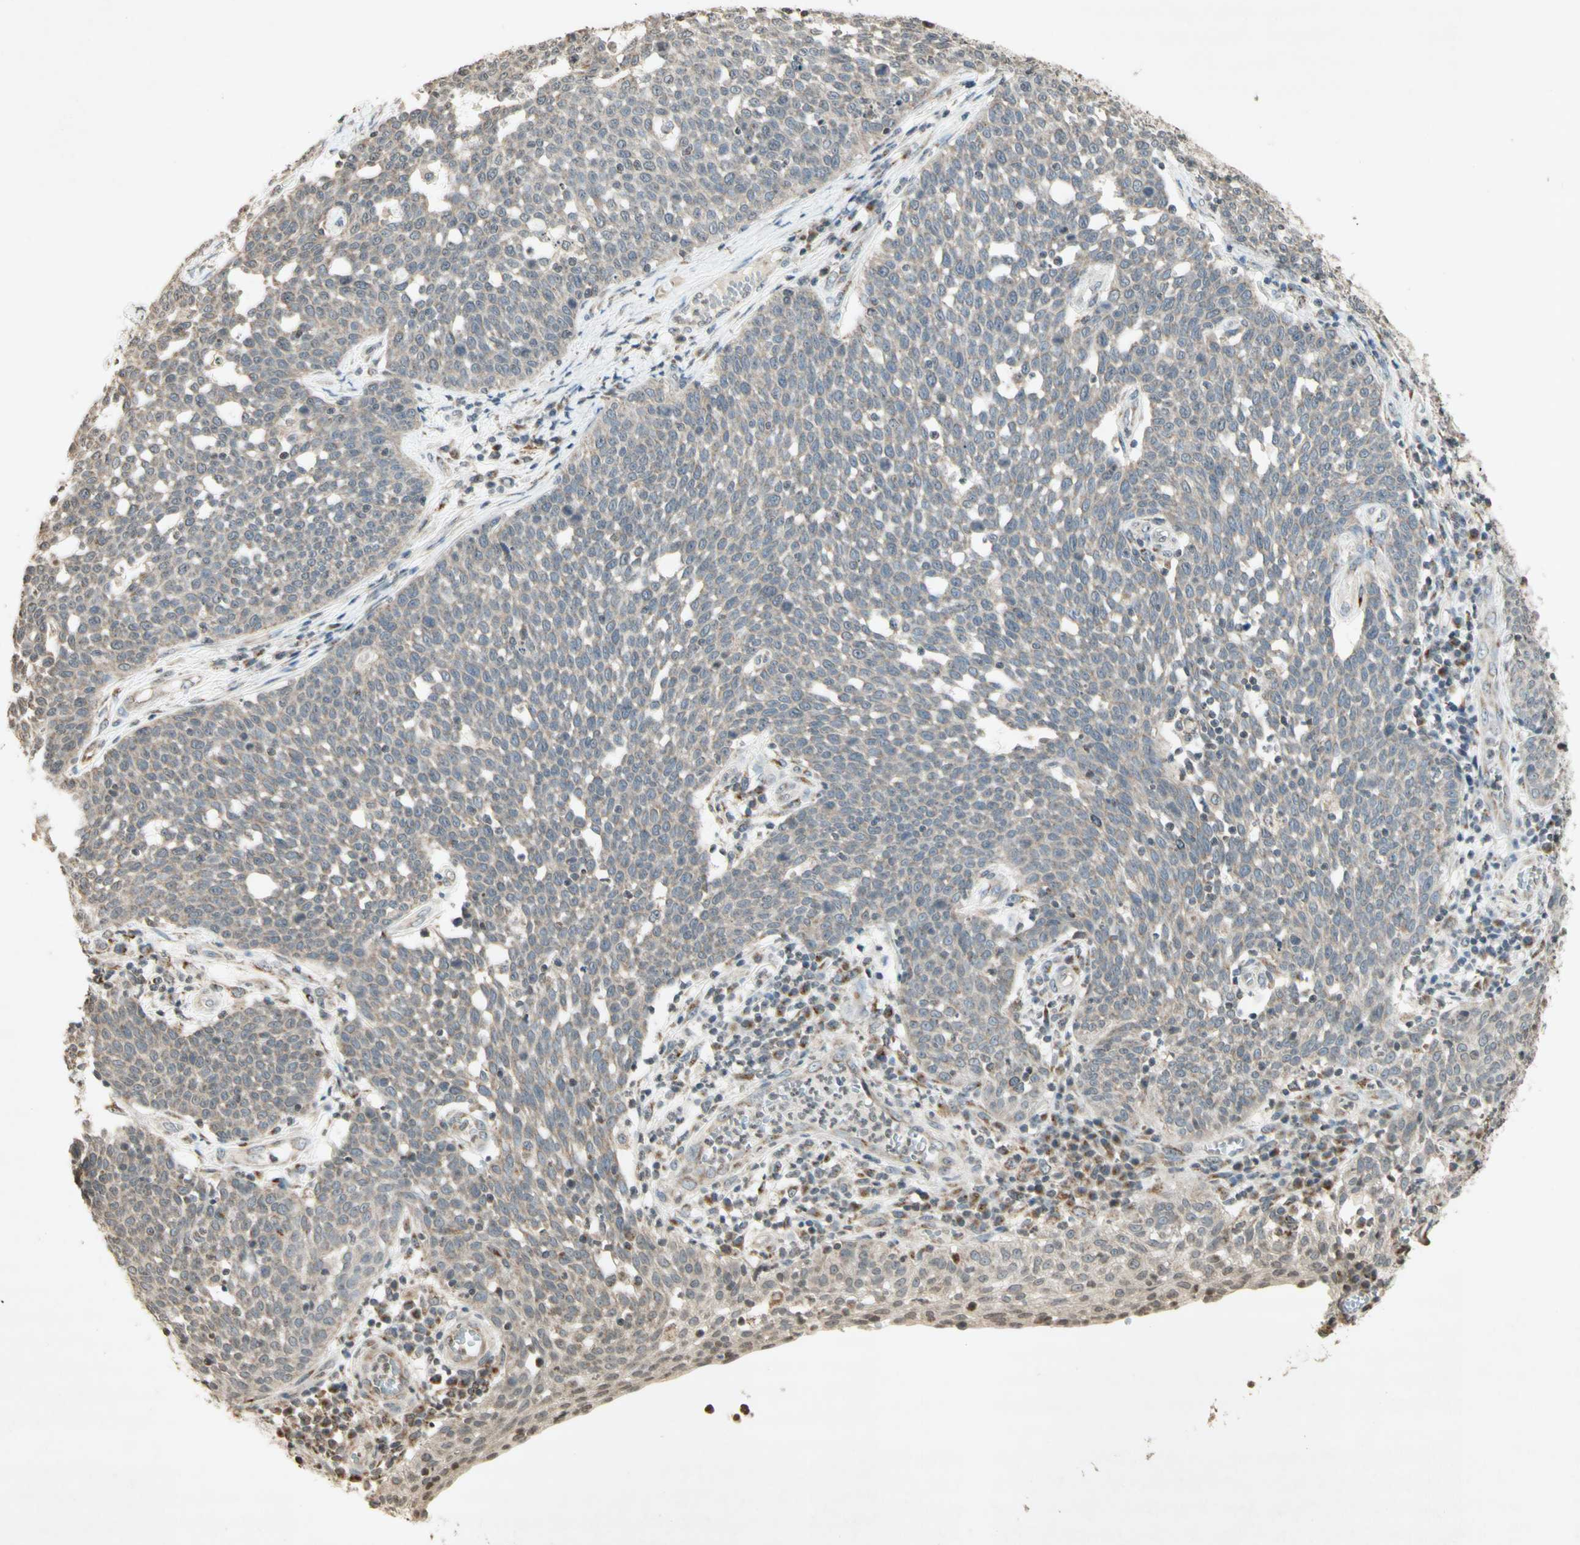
{"staining": {"intensity": "weak", "quantity": "25%-75%", "location": "cytoplasmic/membranous"}, "tissue": "cervical cancer", "cell_type": "Tumor cells", "image_type": "cancer", "snomed": [{"axis": "morphology", "description": "Squamous cell carcinoma, NOS"}, {"axis": "topography", "description": "Cervix"}], "caption": "Immunohistochemistry (IHC) of cervical squamous cell carcinoma displays low levels of weak cytoplasmic/membranous expression in about 25%-75% of tumor cells.", "gene": "CCNI", "patient": {"sex": "female", "age": 34}}